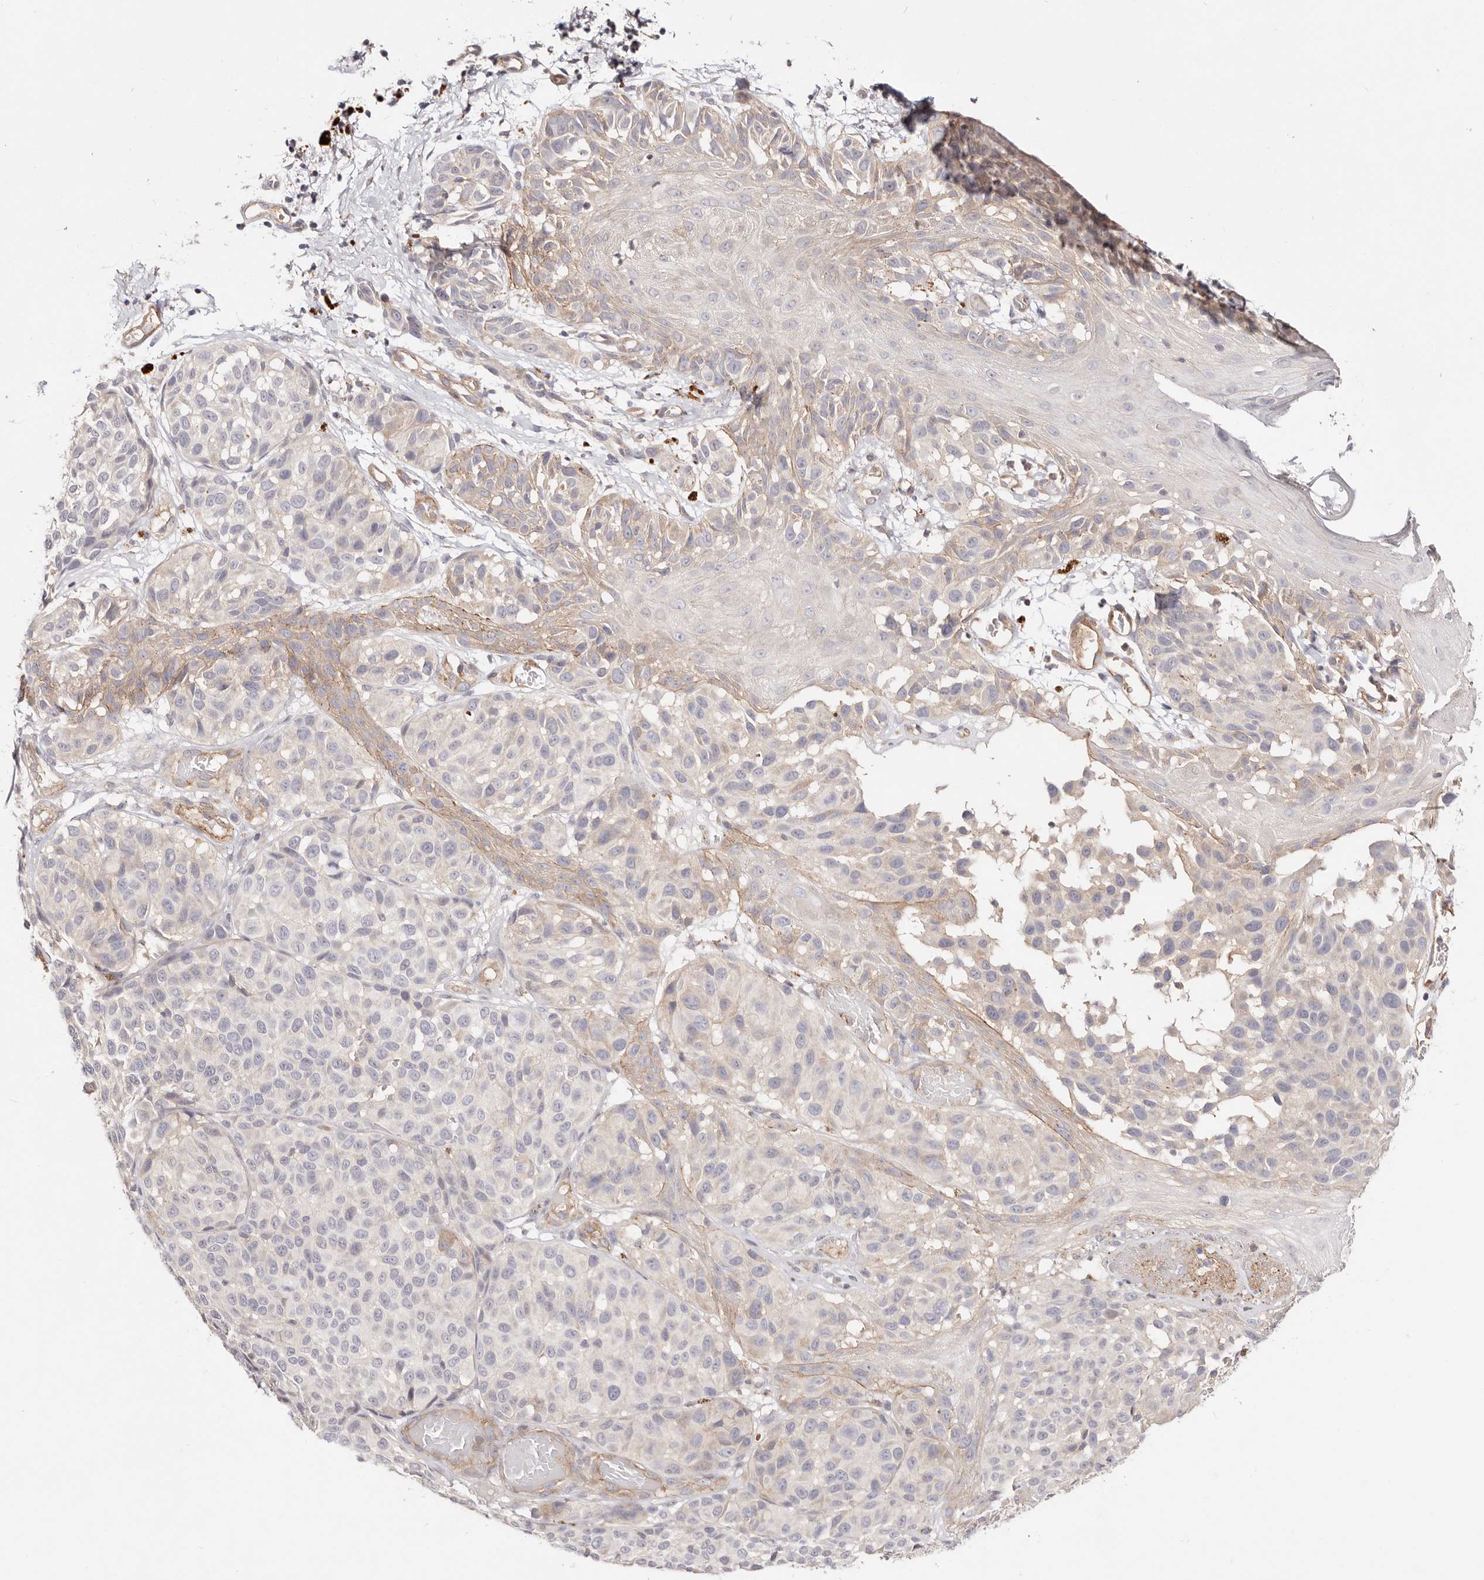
{"staining": {"intensity": "negative", "quantity": "none", "location": "none"}, "tissue": "melanoma", "cell_type": "Tumor cells", "image_type": "cancer", "snomed": [{"axis": "morphology", "description": "Malignant melanoma, NOS"}, {"axis": "topography", "description": "Skin"}], "caption": "The micrograph demonstrates no staining of tumor cells in melanoma.", "gene": "SLC35B2", "patient": {"sex": "male", "age": 83}}